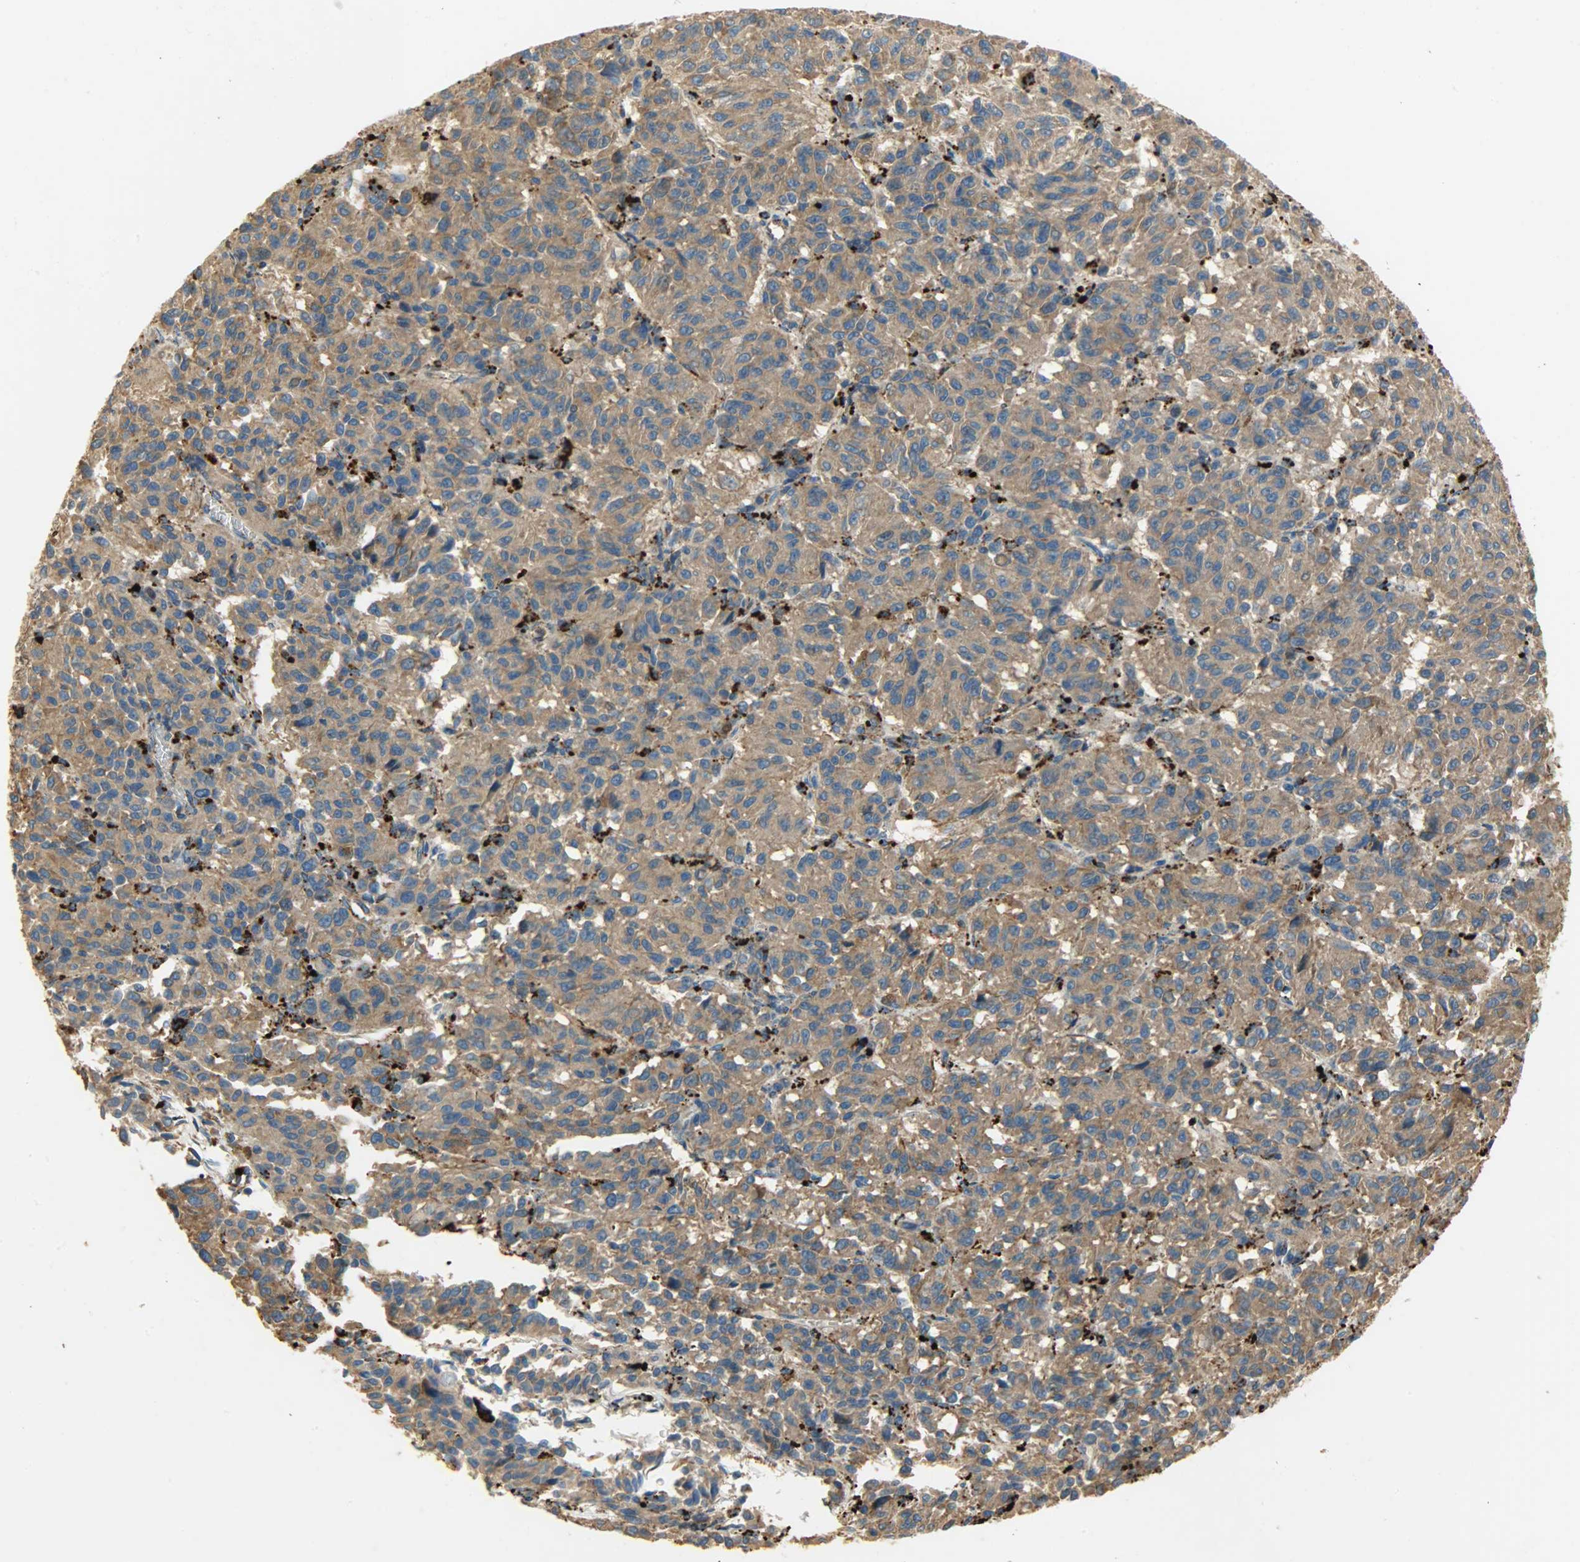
{"staining": {"intensity": "moderate", "quantity": ">75%", "location": "cytoplasmic/membranous"}, "tissue": "melanoma", "cell_type": "Tumor cells", "image_type": "cancer", "snomed": [{"axis": "morphology", "description": "Malignant melanoma, Metastatic site"}, {"axis": "topography", "description": "Lung"}], "caption": "Malignant melanoma (metastatic site) was stained to show a protein in brown. There is medium levels of moderate cytoplasmic/membranous staining in about >75% of tumor cells.", "gene": "ASAH1", "patient": {"sex": "male", "age": 64}}